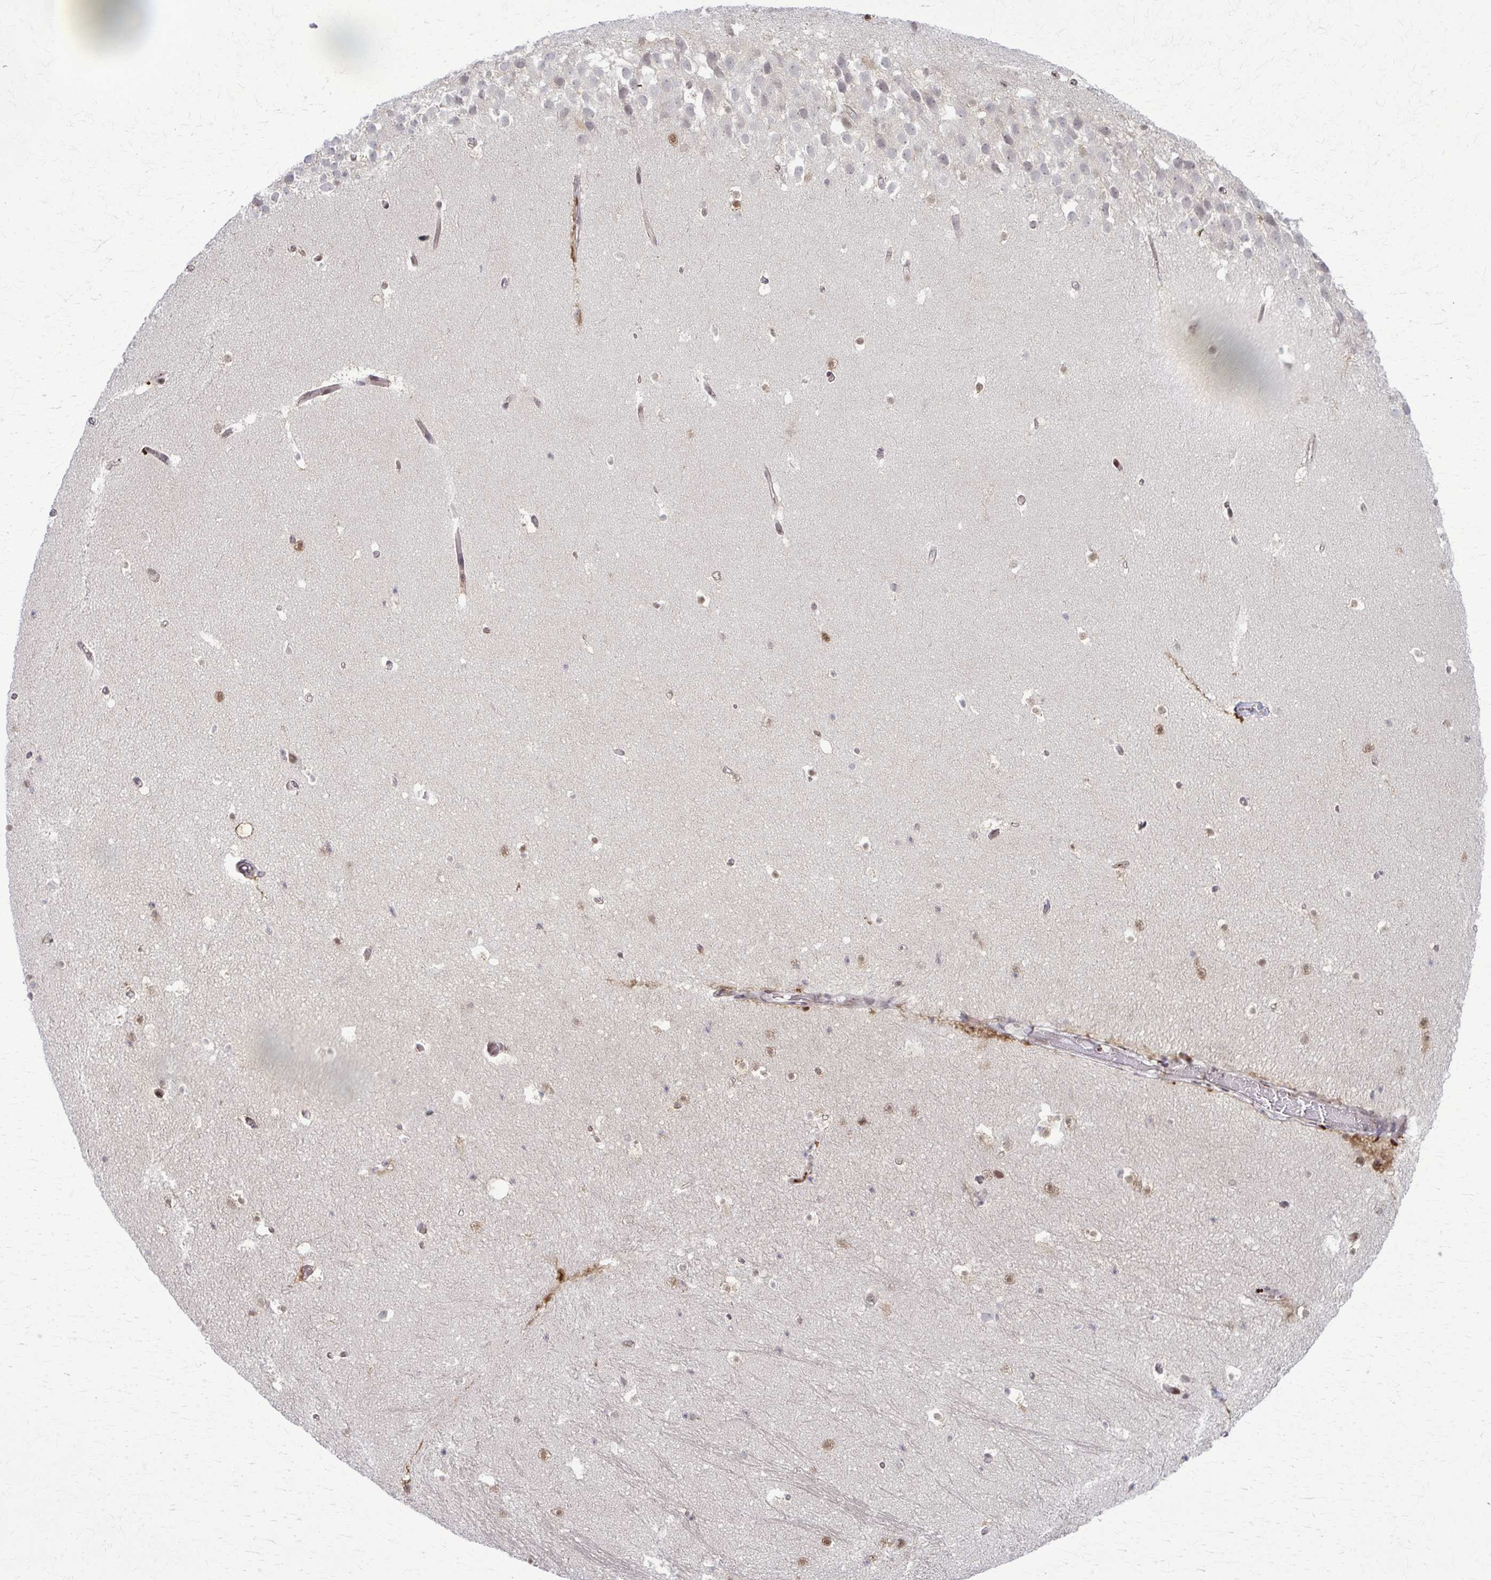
{"staining": {"intensity": "strong", "quantity": "25%-75%", "location": "cytoplasmic/membranous,nuclear"}, "tissue": "hippocampus", "cell_type": "Glial cells", "image_type": "normal", "snomed": [{"axis": "morphology", "description": "Normal tissue, NOS"}, {"axis": "topography", "description": "Hippocampus"}], "caption": "Immunohistochemical staining of benign human hippocampus demonstrates 25%-75% levels of strong cytoplasmic/membranous,nuclear protein staining in about 25%-75% of glial cells.", "gene": "ZNF559", "patient": {"sex": "male", "age": 26}}